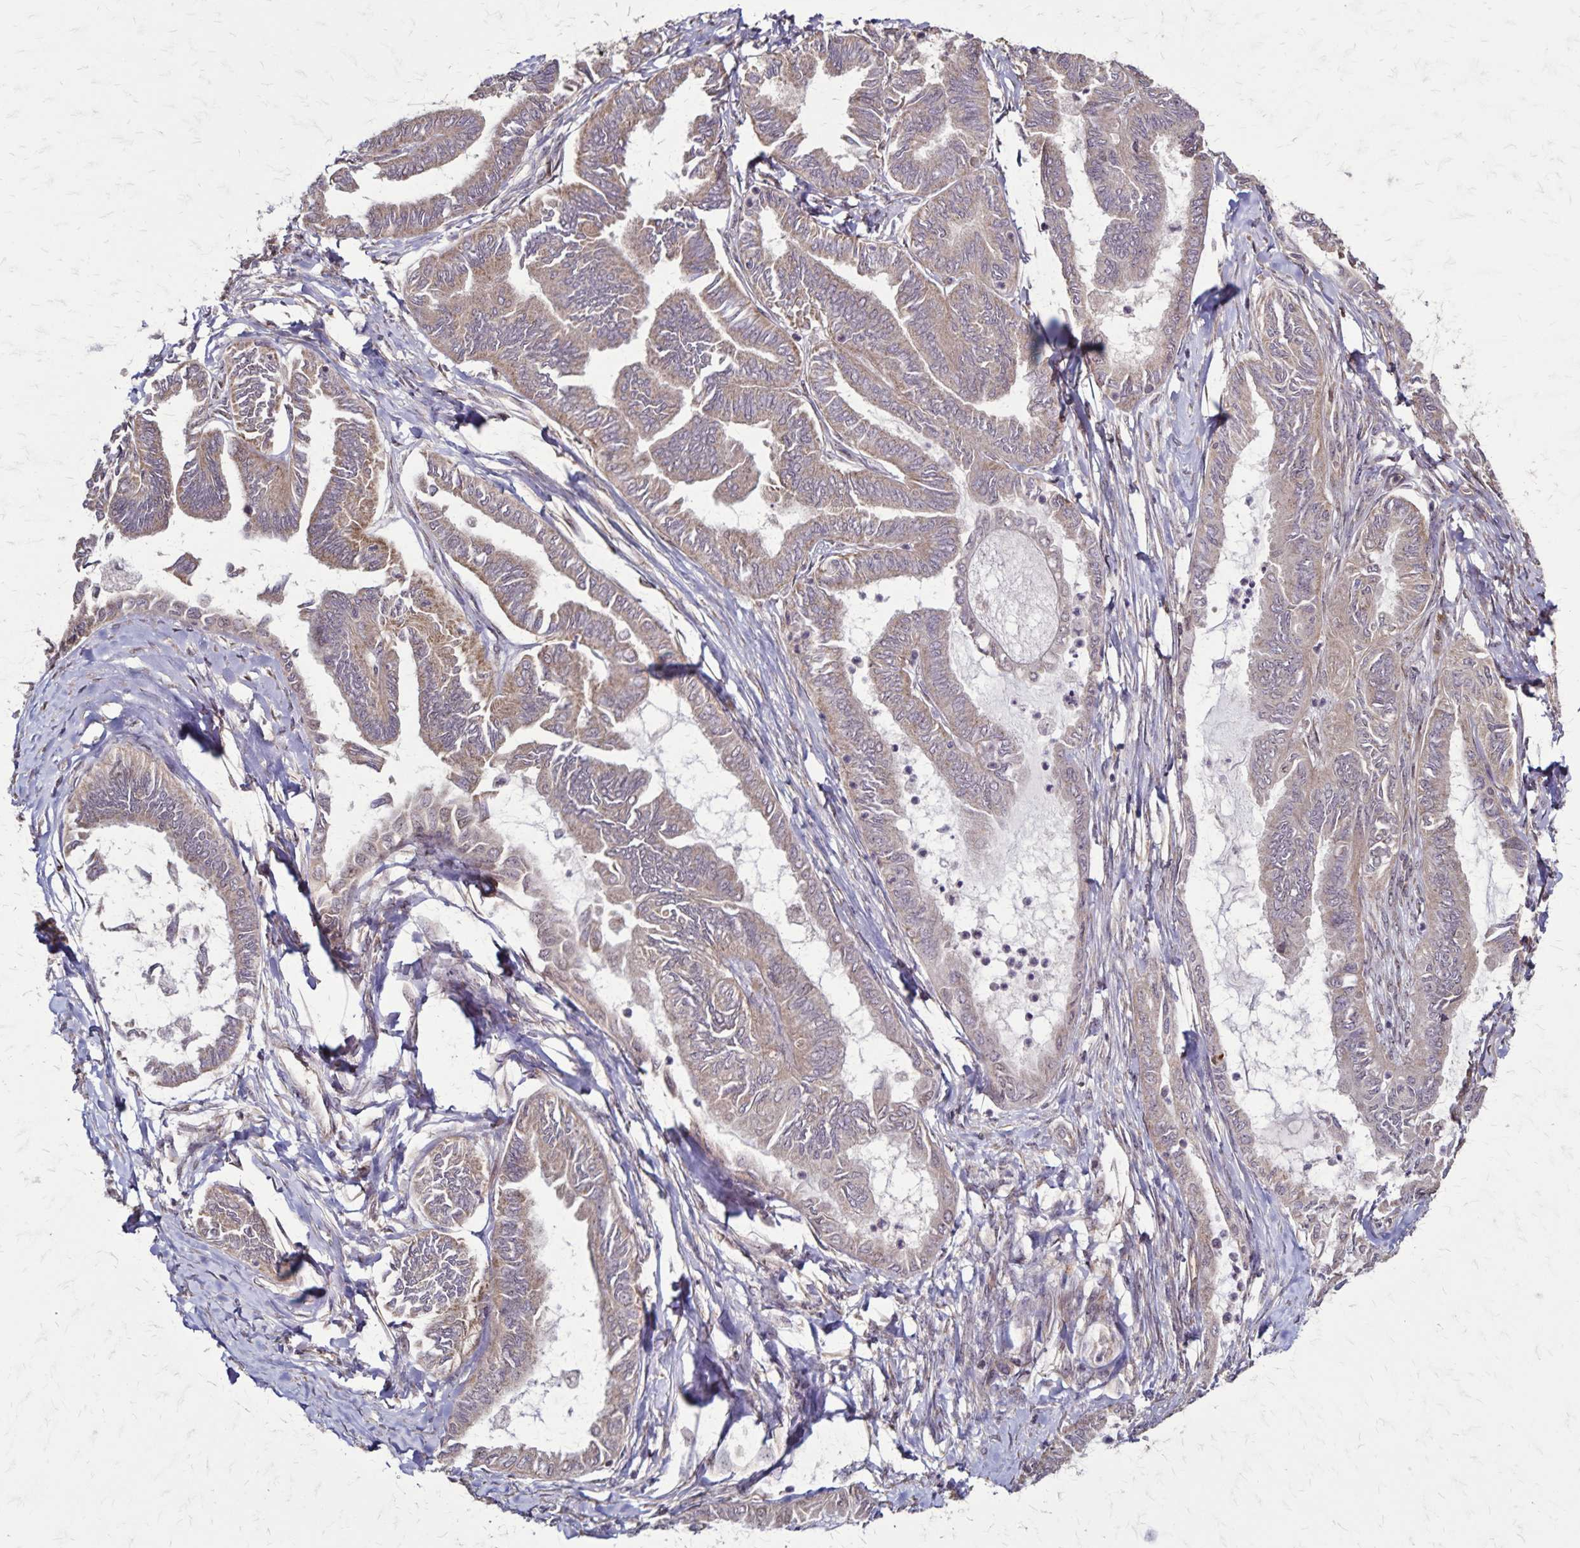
{"staining": {"intensity": "weak", "quantity": "25%-75%", "location": "cytoplasmic/membranous"}, "tissue": "ovarian cancer", "cell_type": "Tumor cells", "image_type": "cancer", "snomed": [{"axis": "morphology", "description": "Carcinoma, endometroid"}, {"axis": "topography", "description": "Ovary"}], "caption": "Immunohistochemistry histopathology image of ovarian cancer stained for a protein (brown), which displays low levels of weak cytoplasmic/membranous staining in about 25%-75% of tumor cells.", "gene": "NFS1", "patient": {"sex": "female", "age": 70}}